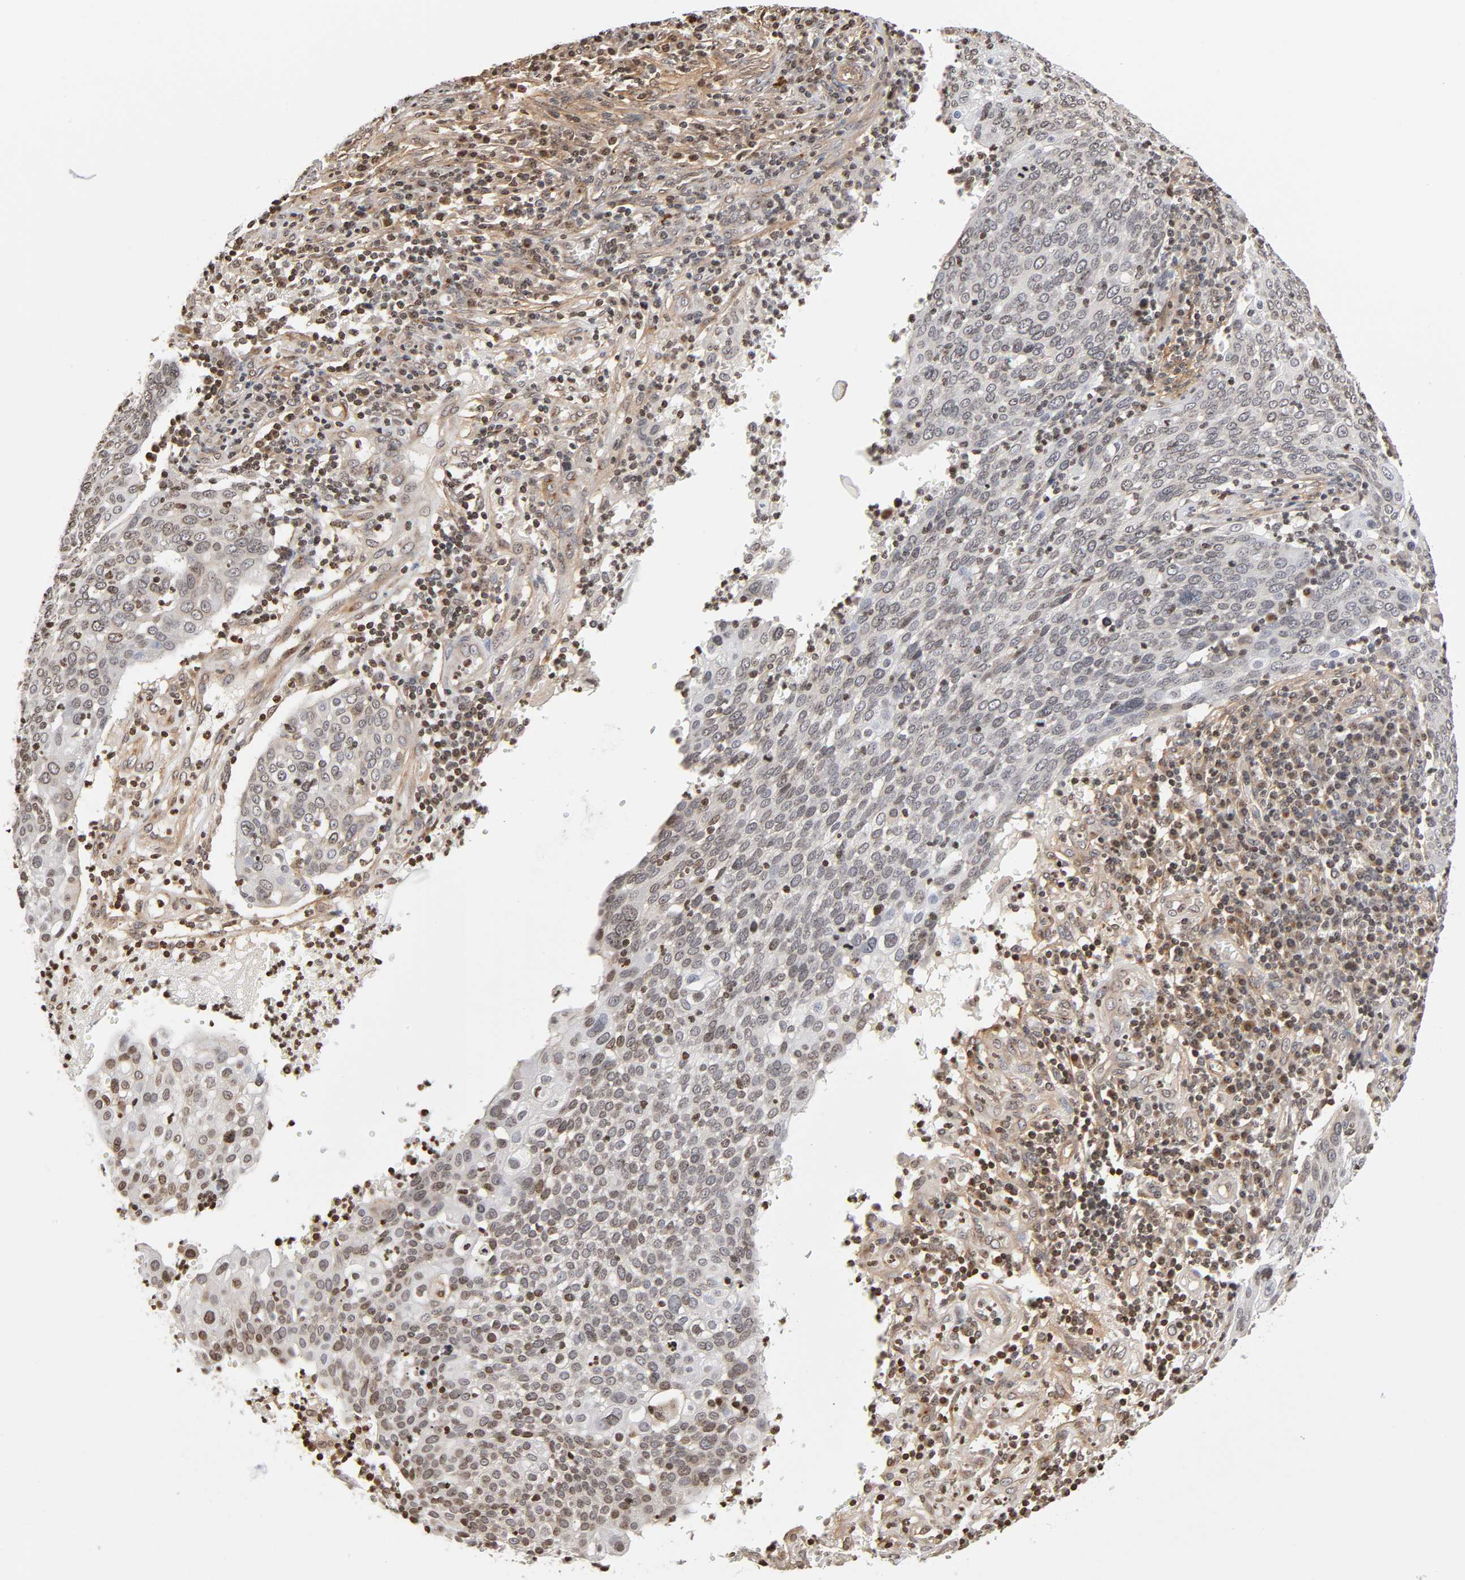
{"staining": {"intensity": "negative", "quantity": "none", "location": "none"}, "tissue": "cervical cancer", "cell_type": "Tumor cells", "image_type": "cancer", "snomed": [{"axis": "morphology", "description": "Squamous cell carcinoma, NOS"}, {"axis": "topography", "description": "Cervix"}], "caption": "IHC histopathology image of neoplastic tissue: human squamous cell carcinoma (cervical) stained with DAB shows no significant protein expression in tumor cells.", "gene": "ITGAV", "patient": {"sex": "female", "age": 40}}